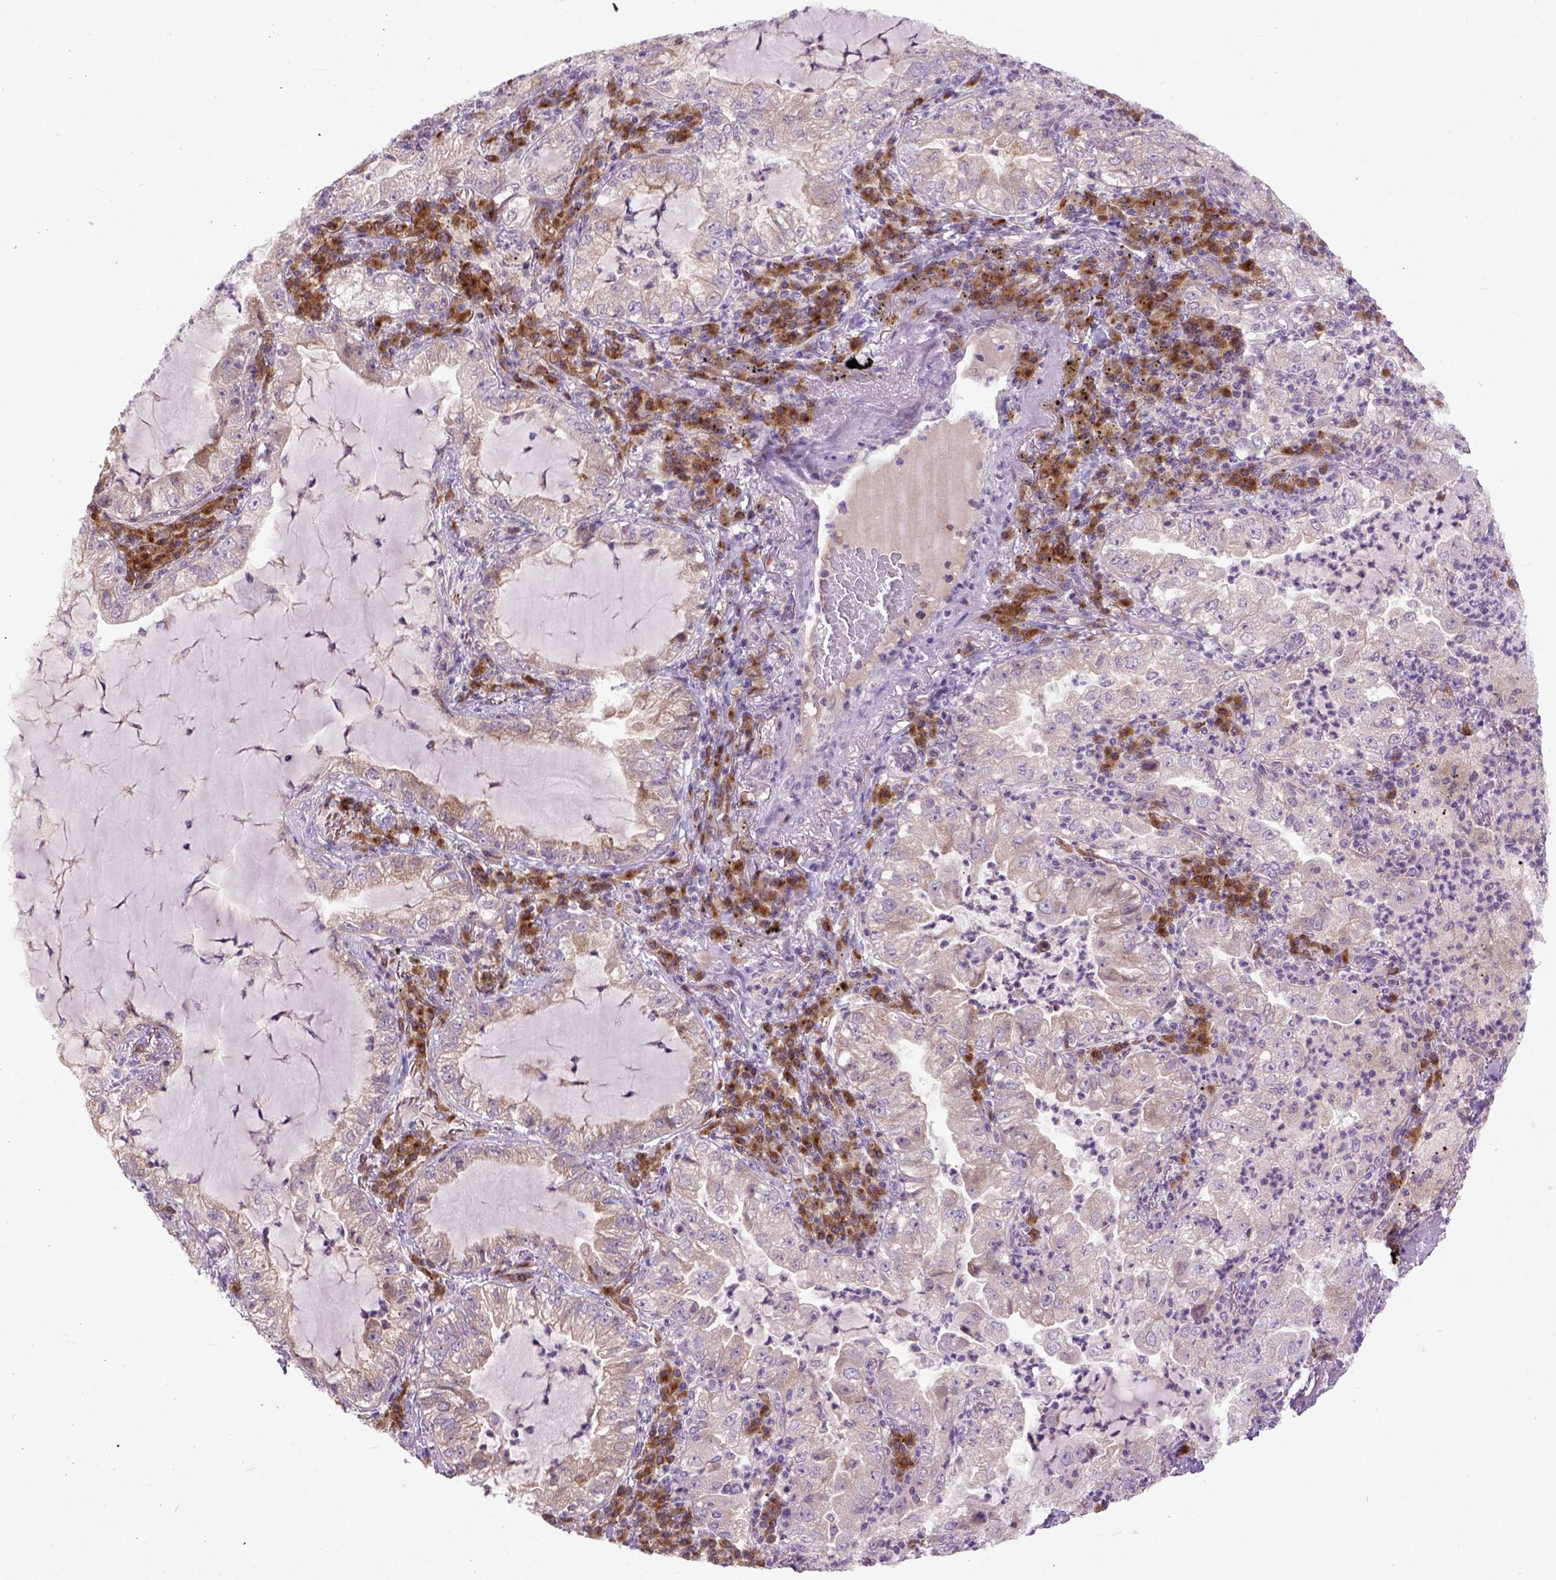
{"staining": {"intensity": "weak", "quantity": "25%-75%", "location": "cytoplasmic/membranous"}, "tissue": "lung cancer", "cell_type": "Tumor cells", "image_type": "cancer", "snomed": [{"axis": "morphology", "description": "Adenocarcinoma, NOS"}, {"axis": "topography", "description": "Lung"}], "caption": "A low amount of weak cytoplasmic/membranous staining is appreciated in approximately 25%-75% of tumor cells in lung cancer (adenocarcinoma) tissue.", "gene": "CPNE1", "patient": {"sex": "female", "age": 73}}